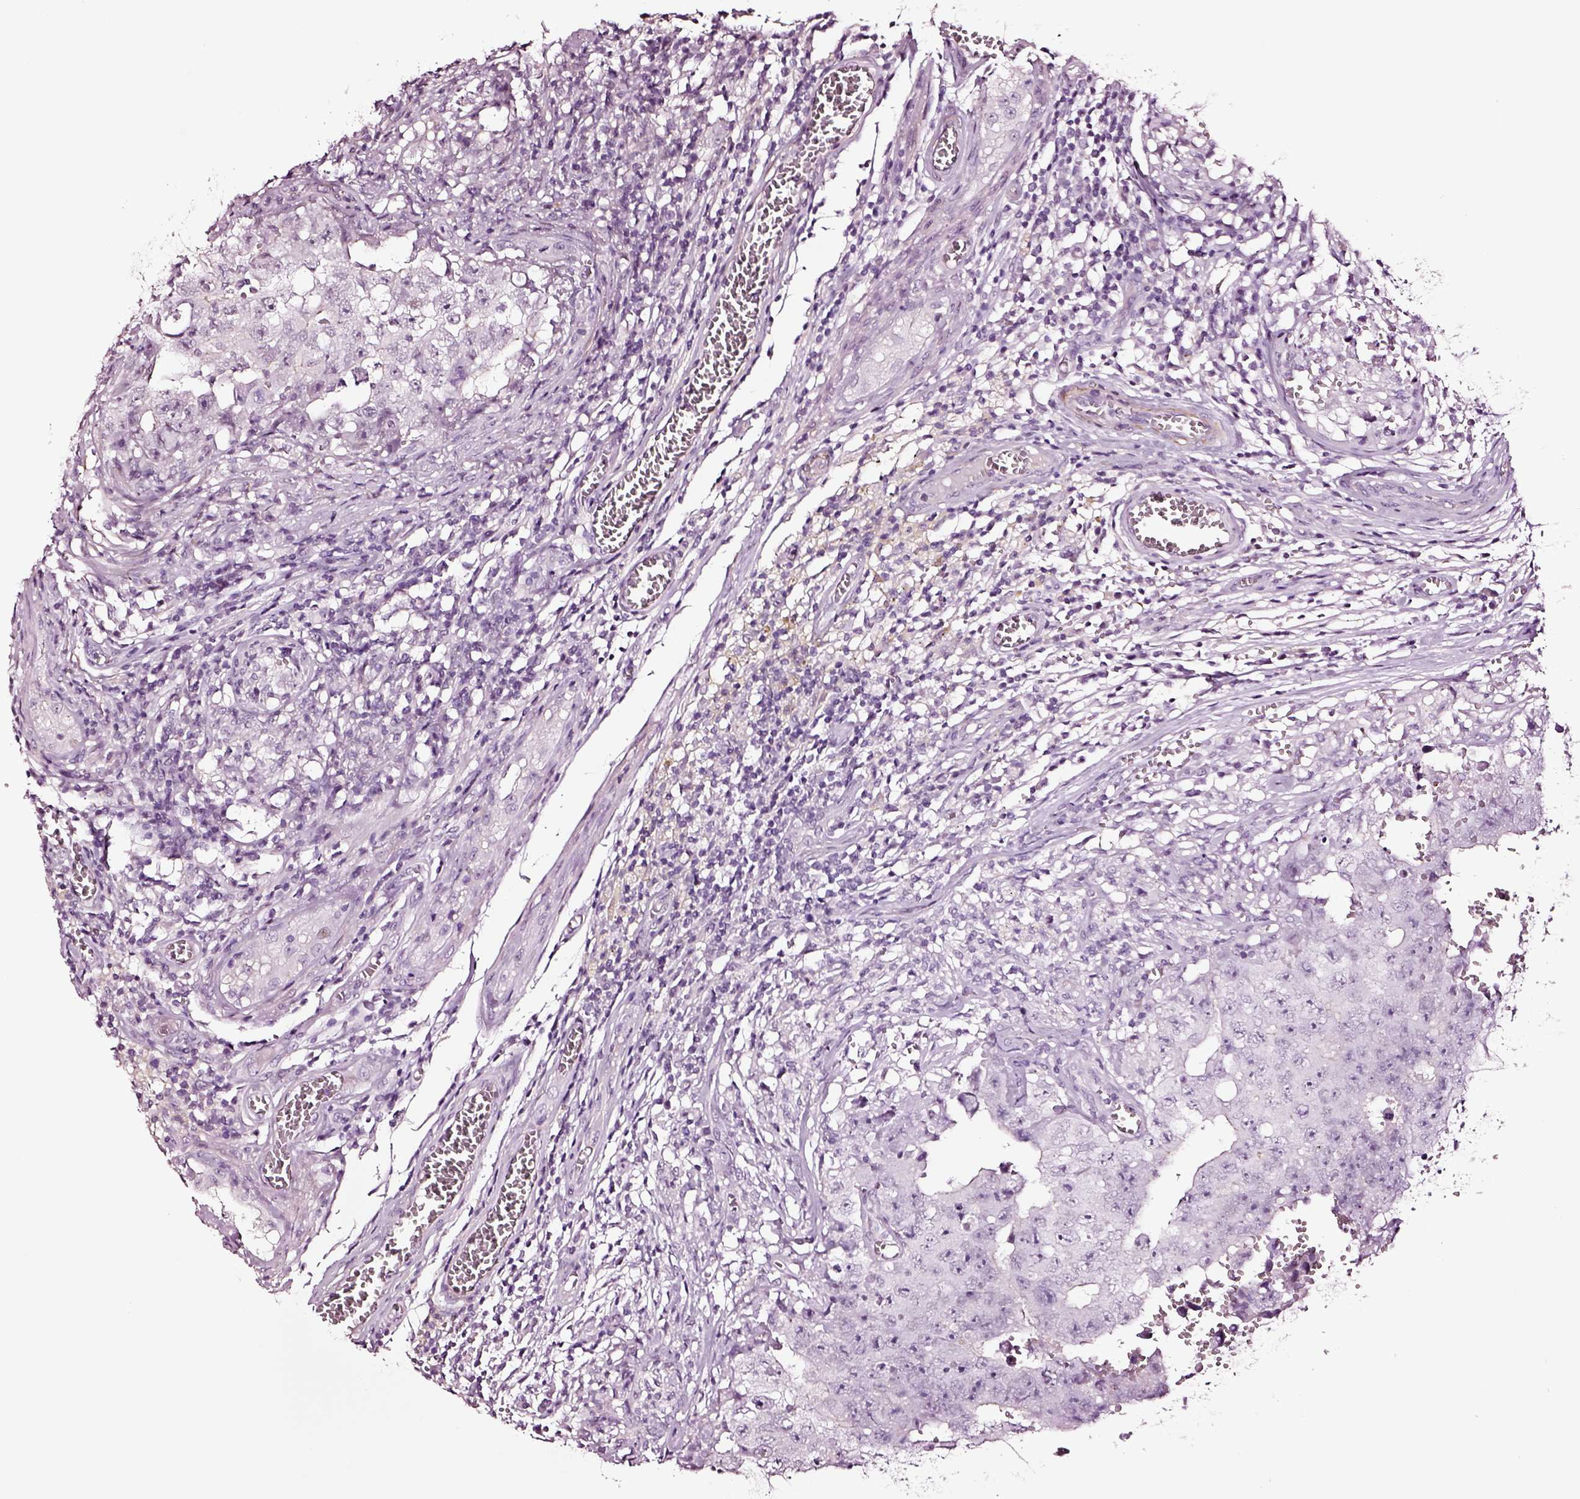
{"staining": {"intensity": "negative", "quantity": "none", "location": "none"}, "tissue": "testis cancer", "cell_type": "Tumor cells", "image_type": "cancer", "snomed": [{"axis": "morphology", "description": "Carcinoma, Embryonal, NOS"}, {"axis": "topography", "description": "Testis"}], "caption": "Immunohistochemistry (IHC) of embryonal carcinoma (testis) demonstrates no staining in tumor cells.", "gene": "SOX10", "patient": {"sex": "male", "age": 36}}